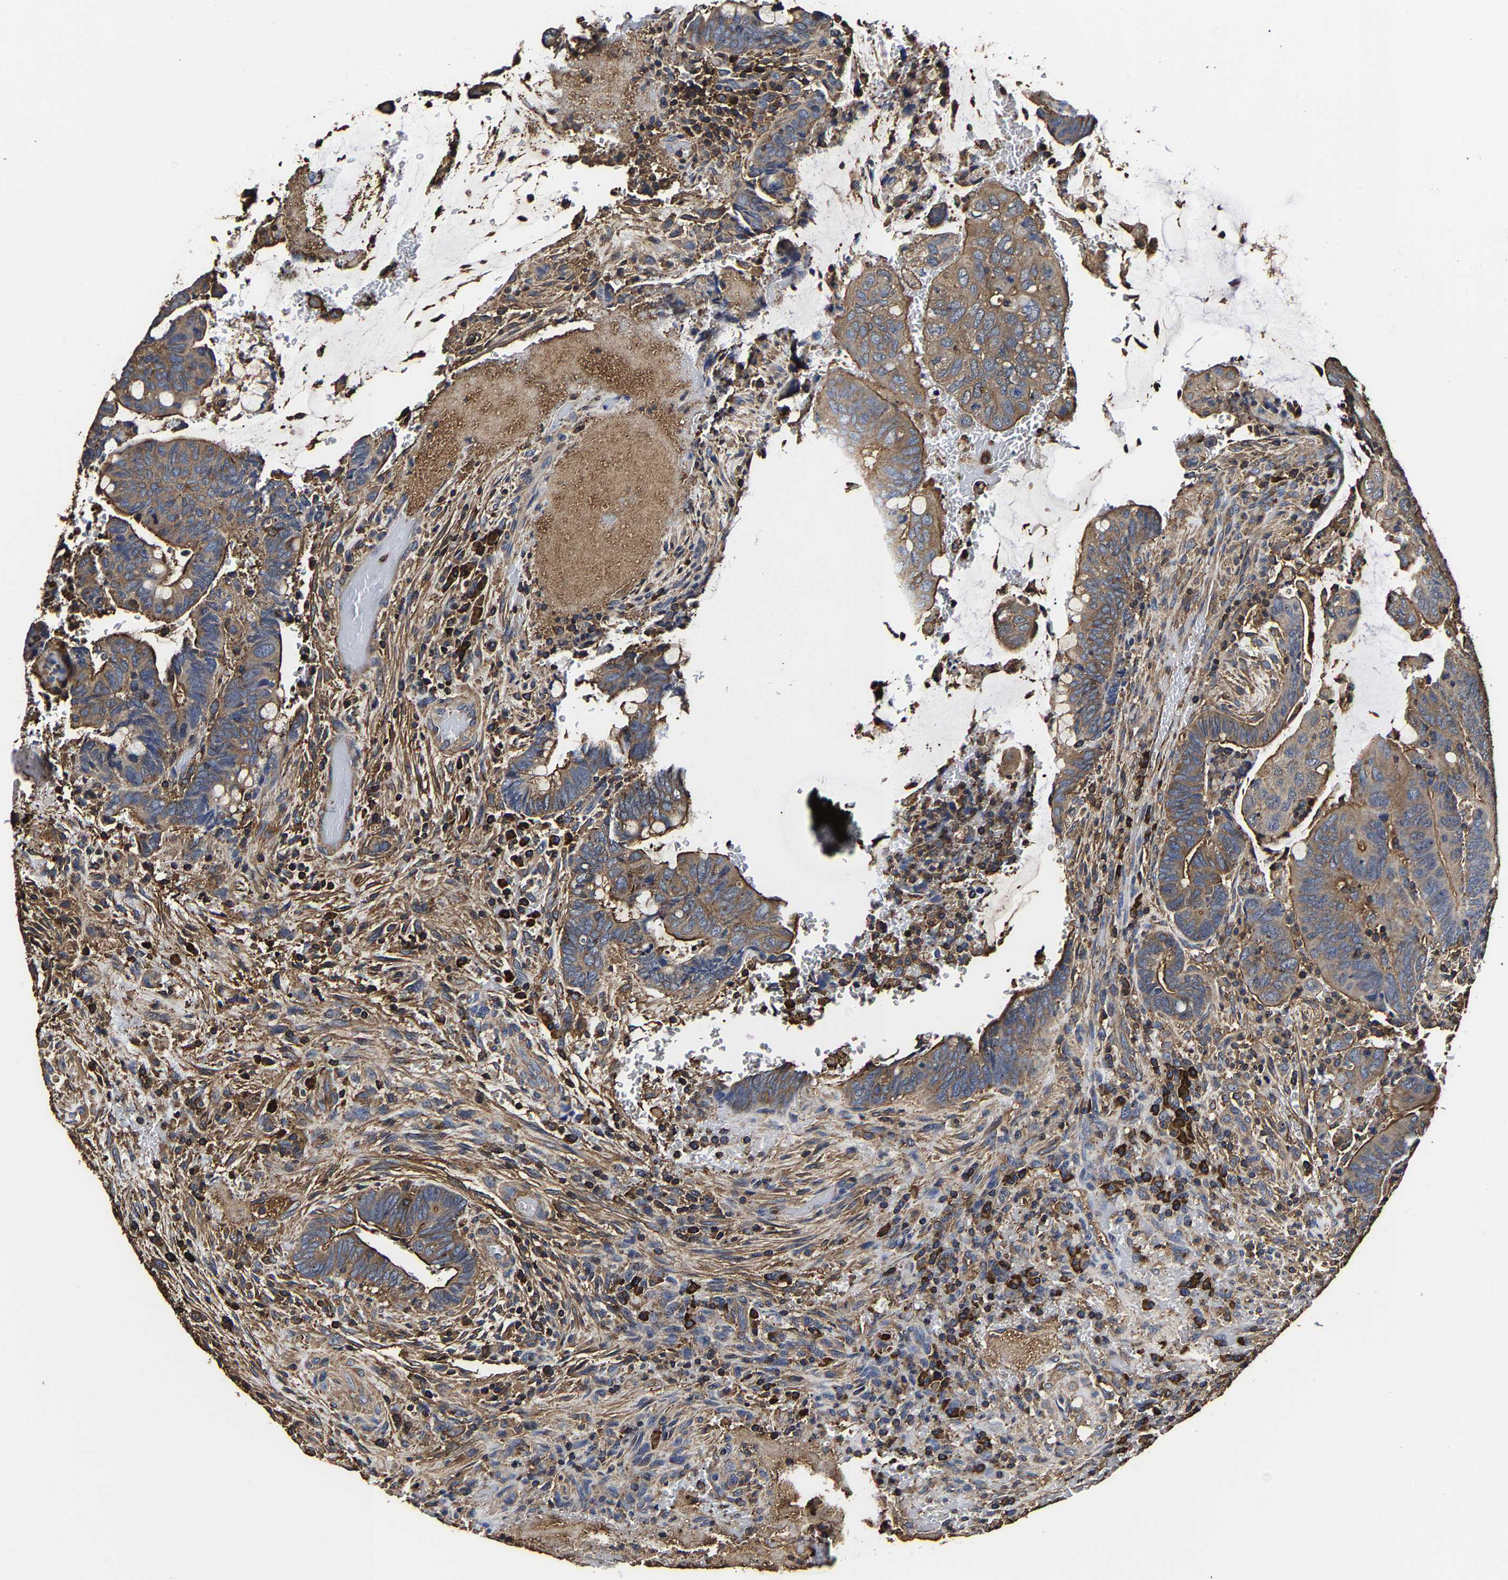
{"staining": {"intensity": "moderate", "quantity": ">75%", "location": "cytoplasmic/membranous"}, "tissue": "colorectal cancer", "cell_type": "Tumor cells", "image_type": "cancer", "snomed": [{"axis": "morphology", "description": "Normal tissue, NOS"}, {"axis": "morphology", "description": "Adenocarcinoma, NOS"}, {"axis": "topography", "description": "Rectum"}, {"axis": "topography", "description": "Peripheral nerve tissue"}], "caption": "IHC of colorectal cancer (adenocarcinoma) displays medium levels of moderate cytoplasmic/membranous positivity in approximately >75% of tumor cells. (Brightfield microscopy of DAB IHC at high magnification).", "gene": "SSH3", "patient": {"sex": "male", "age": 92}}